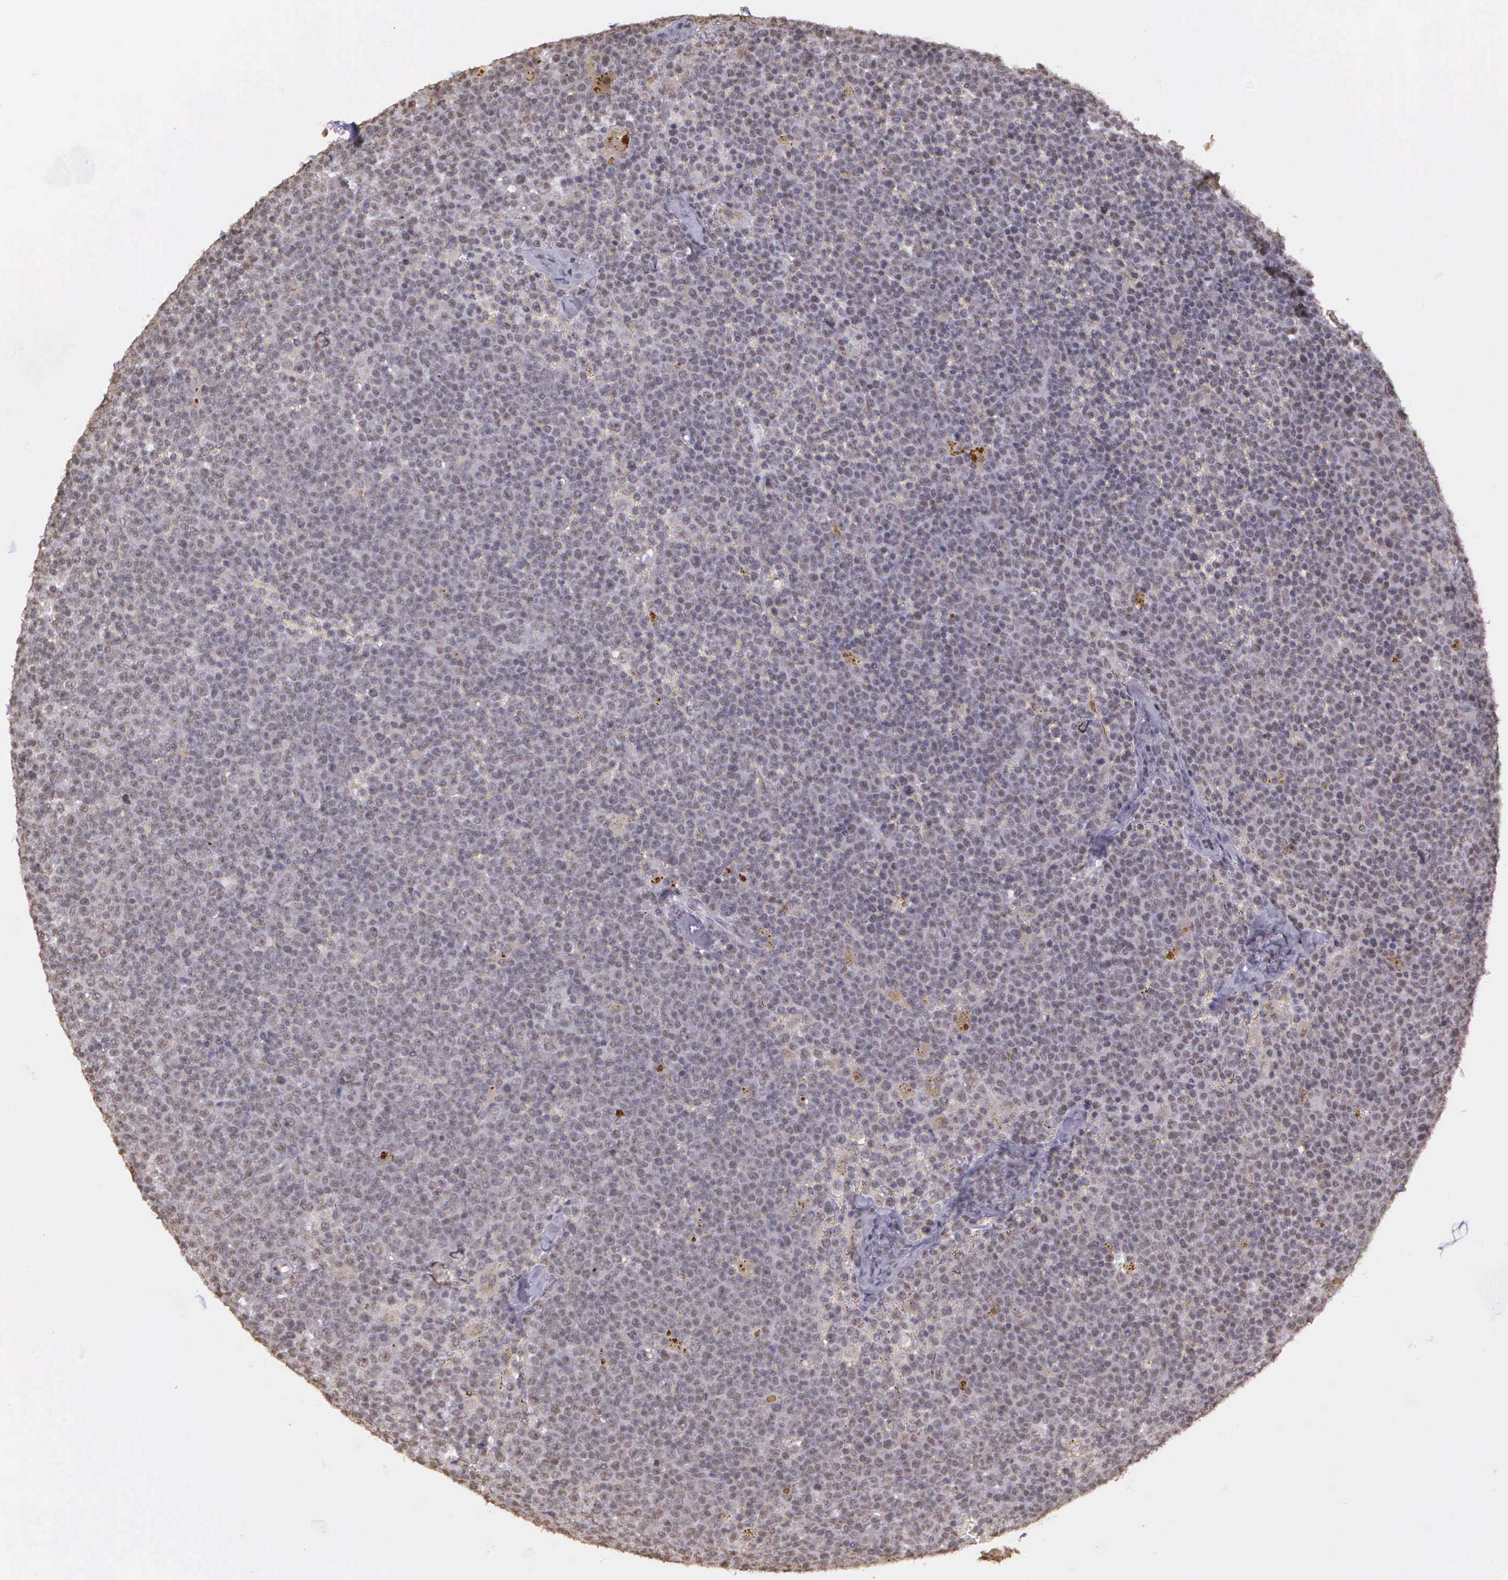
{"staining": {"intensity": "negative", "quantity": "none", "location": "none"}, "tissue": "lymphoma", "cell_type": "Tumor cells", "image_type": "cancer", "snomed": [{"axis": "morphology", "description": "Malignant lymphoma, non-Hodgkin's type, Low grade"}, {"axis": "topography", "description": "Lymph node"}], "caption": "A micrograph of lymphoma stained for a protein exhibits no brown staining in tumor cells. Brightfield microscopy of immunohistochemistry (IHC) stained with DAB (brown) and hematoxylin (blue), captured at high magnification.", "gene": "ARMCX5", "patient": {"sex": "male", "age": 50}}